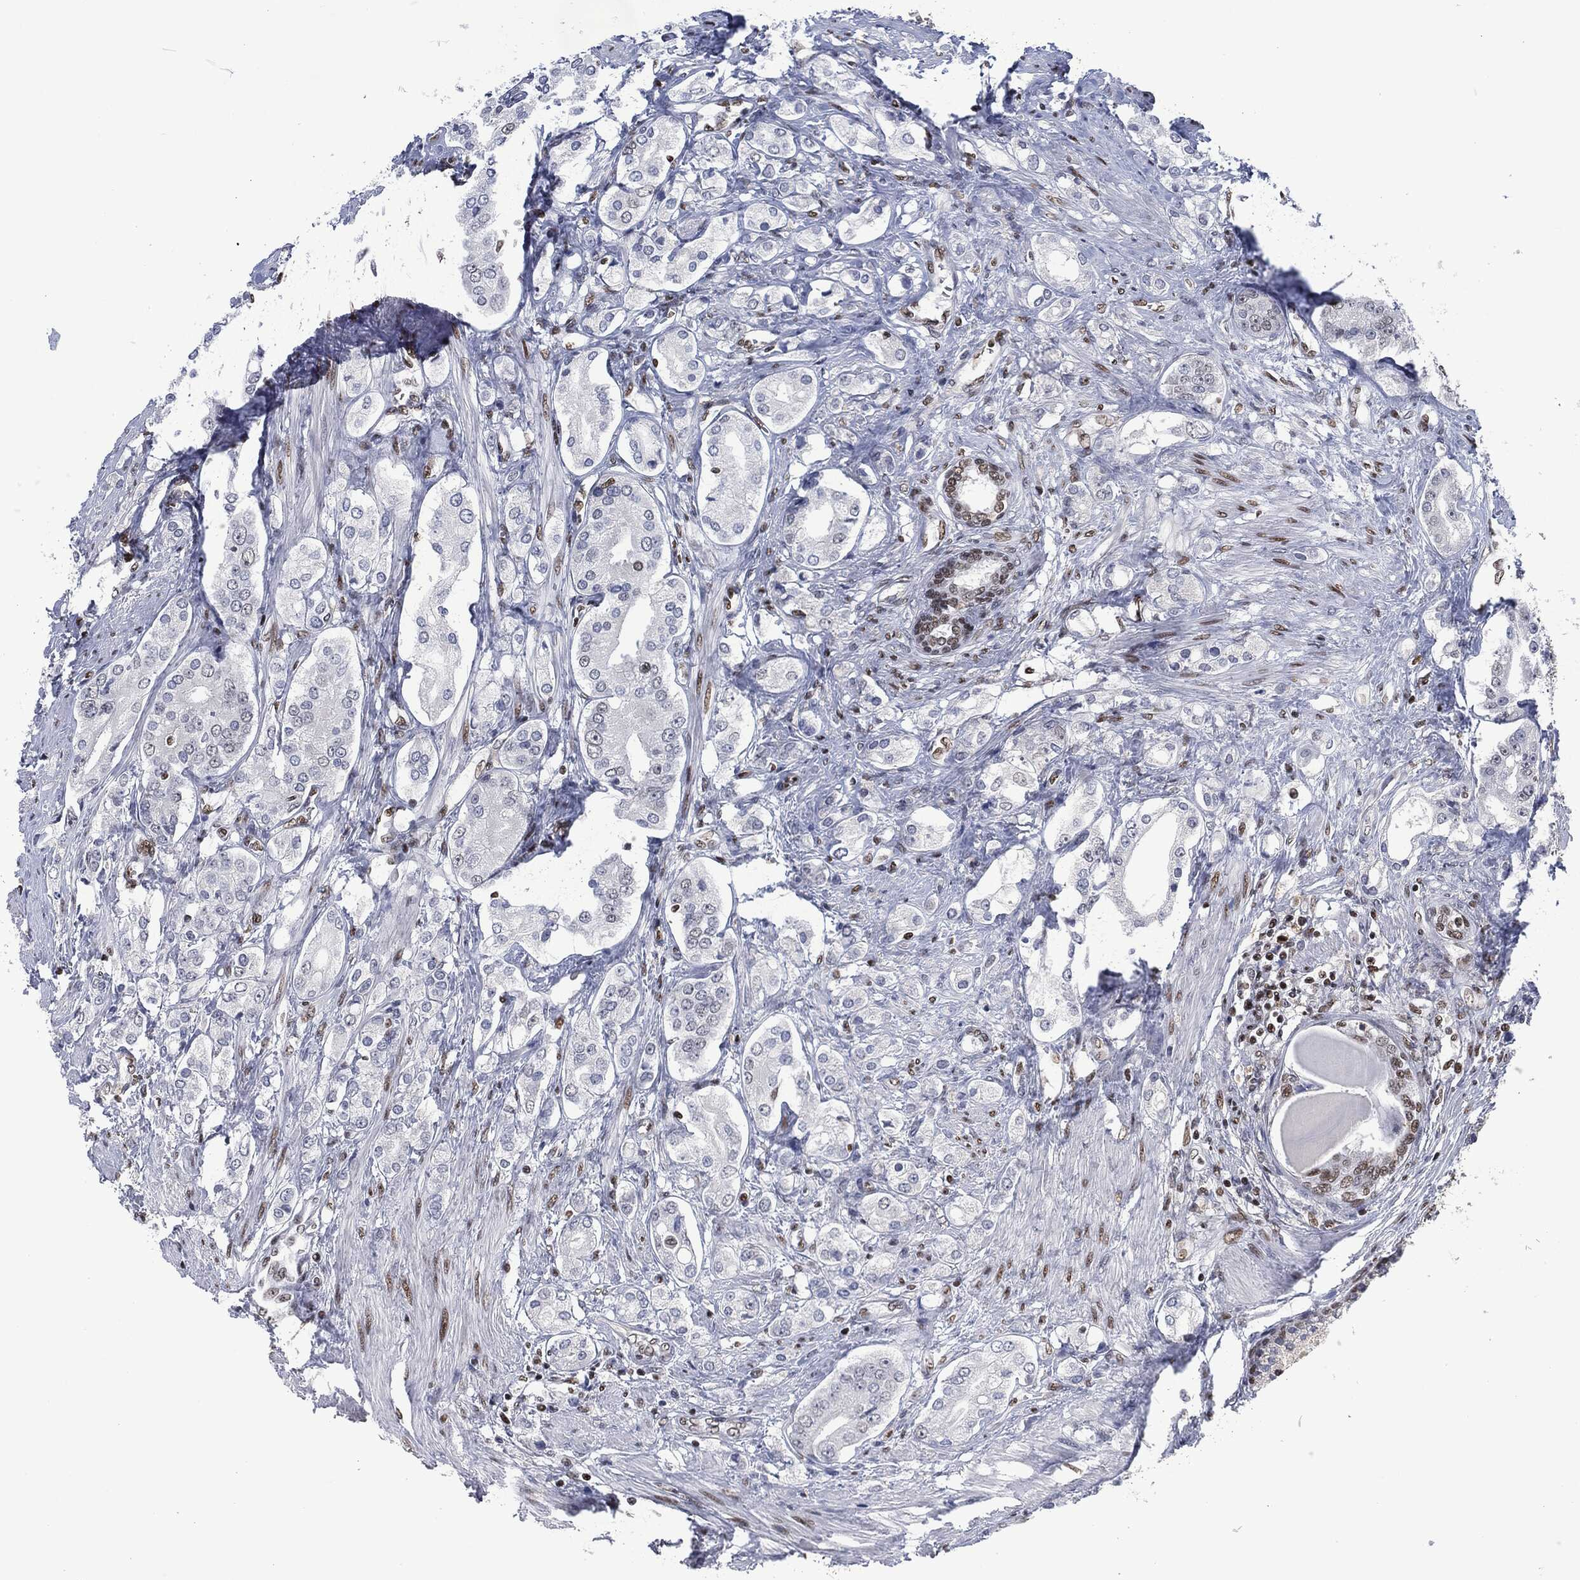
{"staining": {"intensity": "weak", "quantity": "<25%", "location": "nuclear"}, "tissue": "prostate cancer", "cell_type": "Tumor cells", "image_type": "cancer", "snomed": [{"axis": "morphology", "description": "Adenocarcinoma, NOS"}, {"axis": "topography", "description": "Prostate and seminal vesicle, NOS"}, {"axis": "topography", "description": "Prostate"}], "caption": "The histopathology image shows no significant positivity in tumor cells of prostate adenocarcinoma.", "gene": "DCPS", "patient": {"sex": "male", "age": 67}}